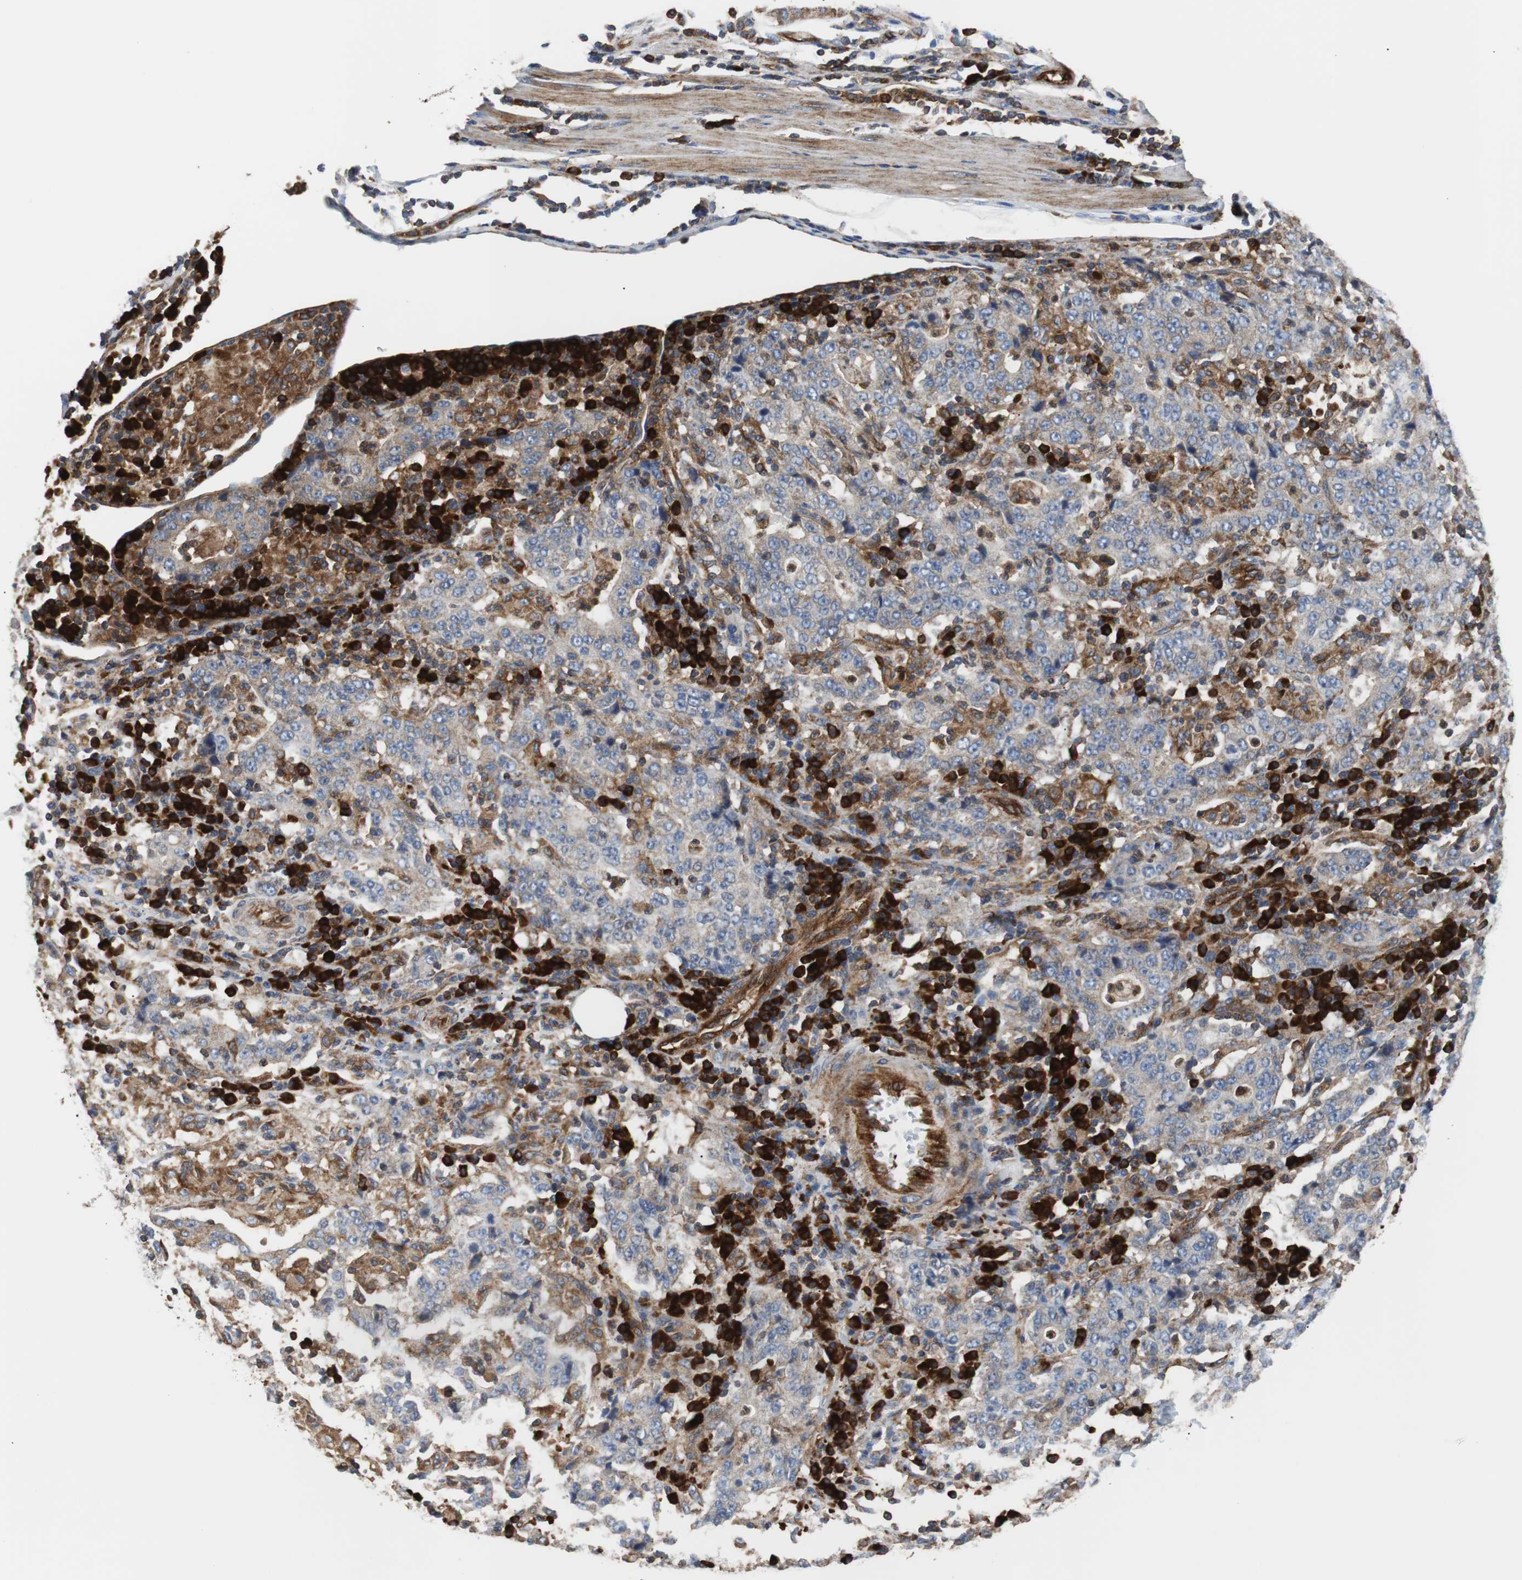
{"staining": {"intensity": "negative", "quantity": "none", "location": "none"}, "tissue": "stomach cancer", "cell_type": "Tumor cells", "image_type": "cancer", "snomed": [{"axis": "morphology", "description": "Normal tissue, NOS"}, {"axis": "morphology", "description": "Adenocarcinoma, NOS"}, {"axis": "topography", "description": "Stomach, upper"}, {"axis": "topography", "description": "Stomach"}], "caption": "Immunohistochemistry of human stomach cancer displays no expression in tumor cells.", "gene": "PLCG2", "patient": {"sex": "male", "age": 59}}